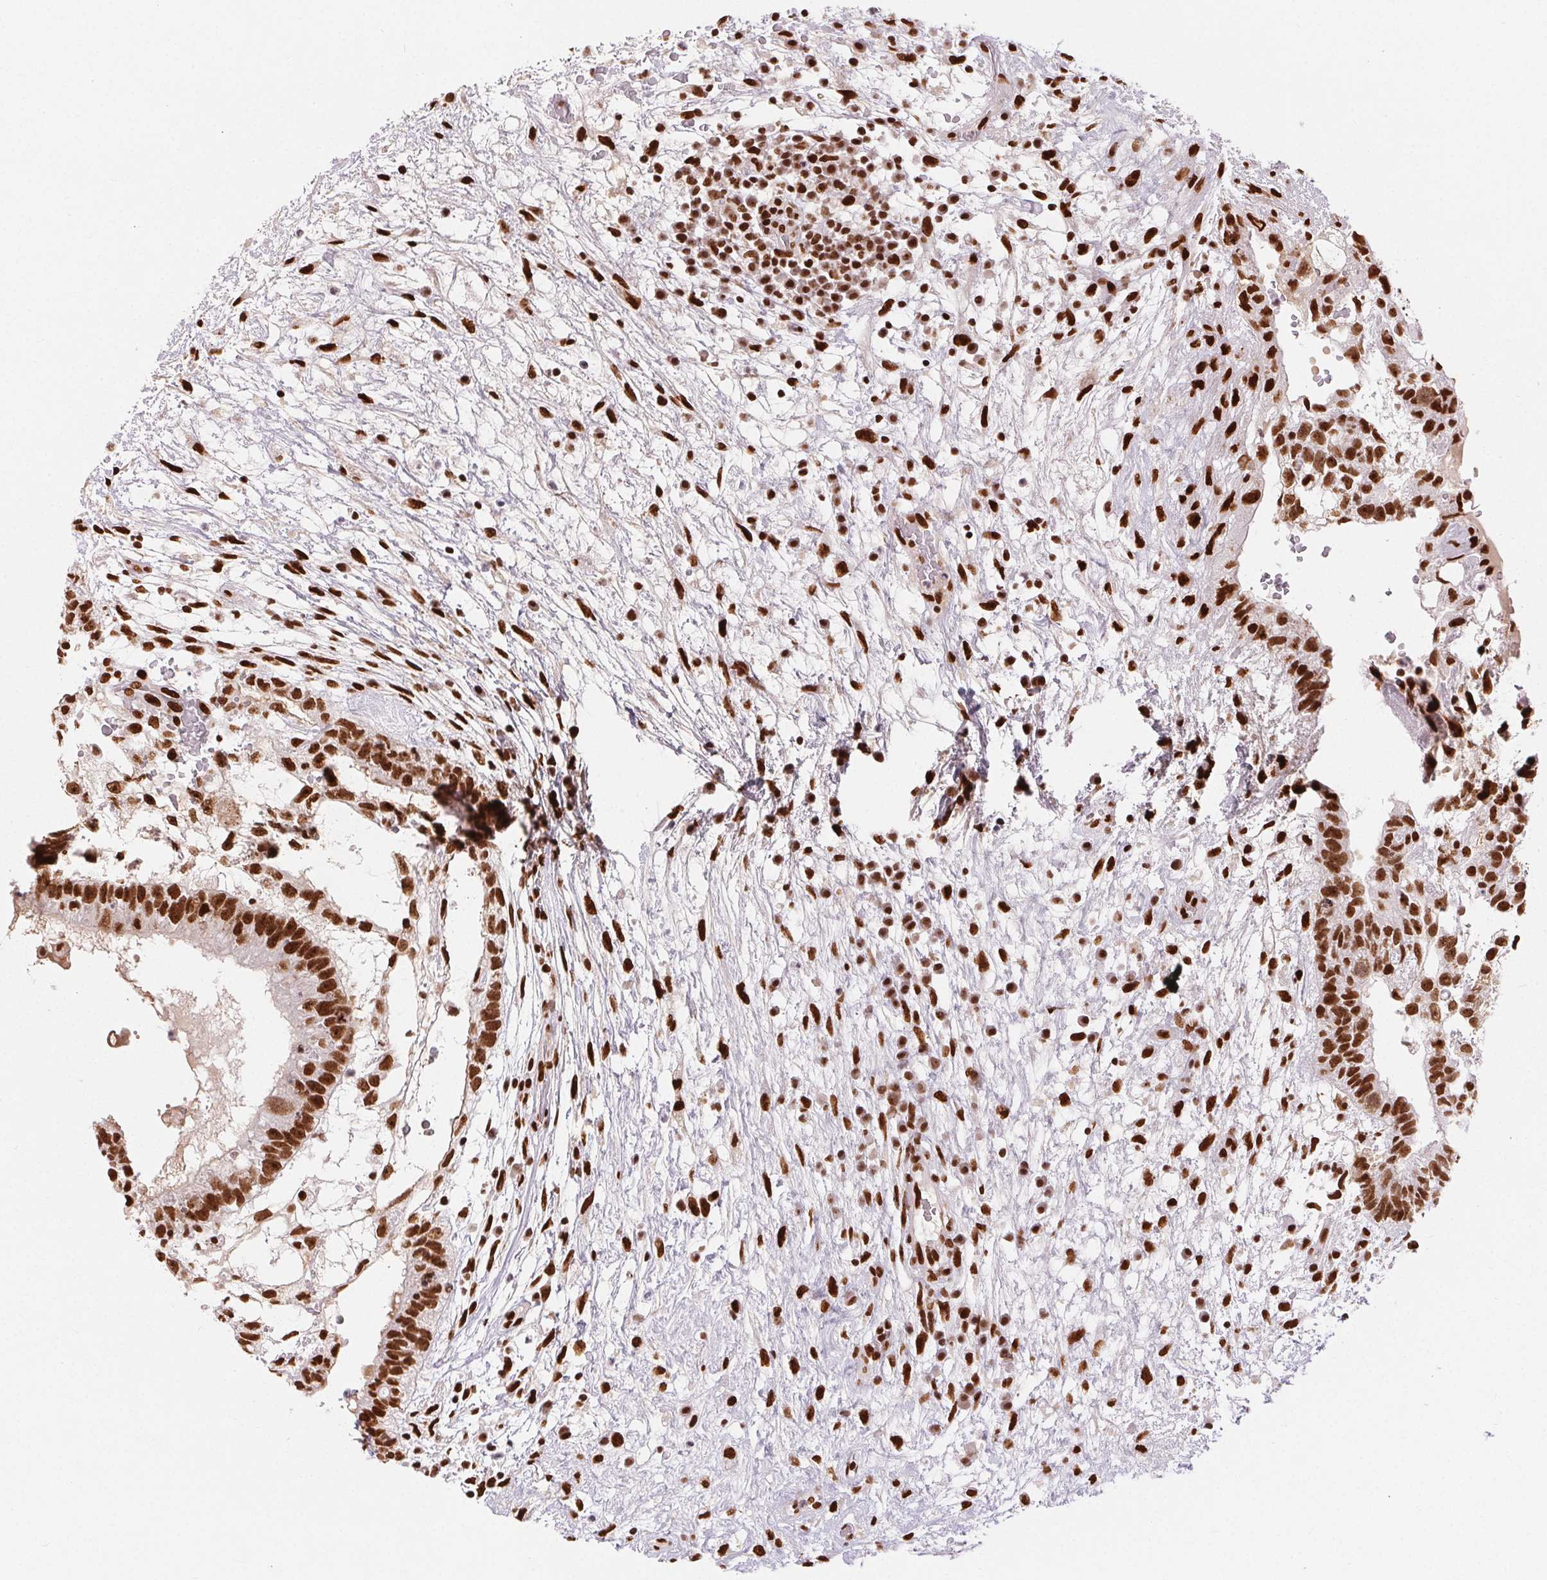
{"staining": {"intensity": "strong", "quantity": ">75%", "location": "nuclear"}, "tissue": "testis cancer", "cell_type": "Tumor cells", "image_type": "cancer", "snomed": [{"axis": "morphology", "description": "Normal tissue, NOS"}, {"axis": "morphology", "description": "Carcinoma, Embryonal, NOS"}, {"axis": "topography", "description": "Testis"}], "caption": "Immunohistochemical staining of testis embryonal carcinoma reveals high levels of strong nuclear protein positivity in about >75% of tumor cells. (DAB = brown stain, brightfield microscopy at high magnification).", "gene": "ZNF80", "patient": {"sex": "male", "age": 32}}